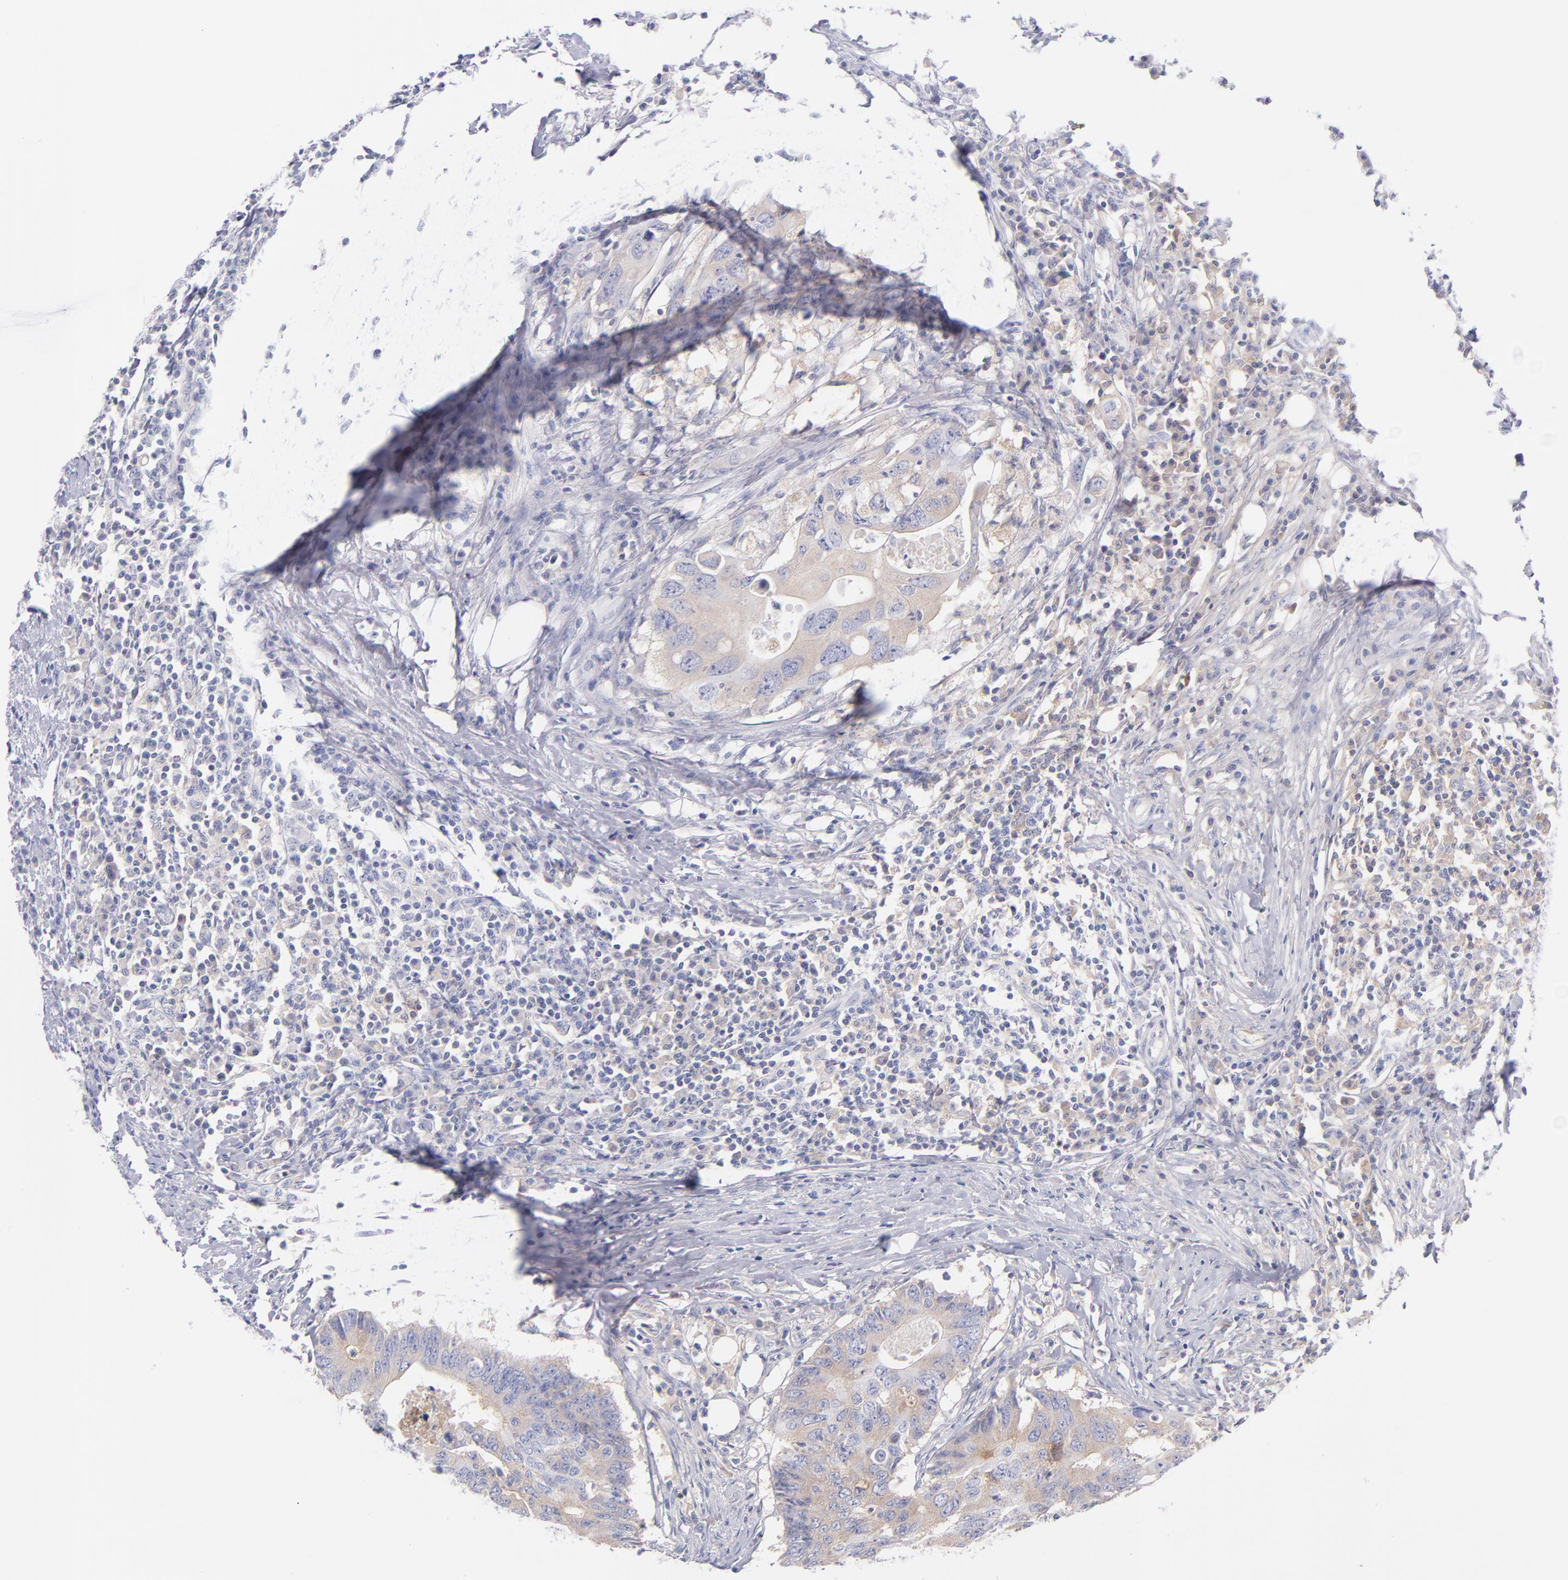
{"staining": {"intensity": "weak", "quantity": "25%-75%", "location": "cytoplasmic/membranous"}, "tissue": "colorectal cancer", "cell_type": "Tumor cells", "image_type": "cancer", "snomed": [{"axis": "morphology", "description": "Adenocarcinoma, NOS"}, {"axis": "topography", "description": "Colon"}], "caption": "Protein staining displays weak cytoplasmic/membranous expression in approximately 25%-75% of tumor cells in colorectal adenocarcinoma.", "gene": "HP", "patient": {"sex": "male", "age": 71}}